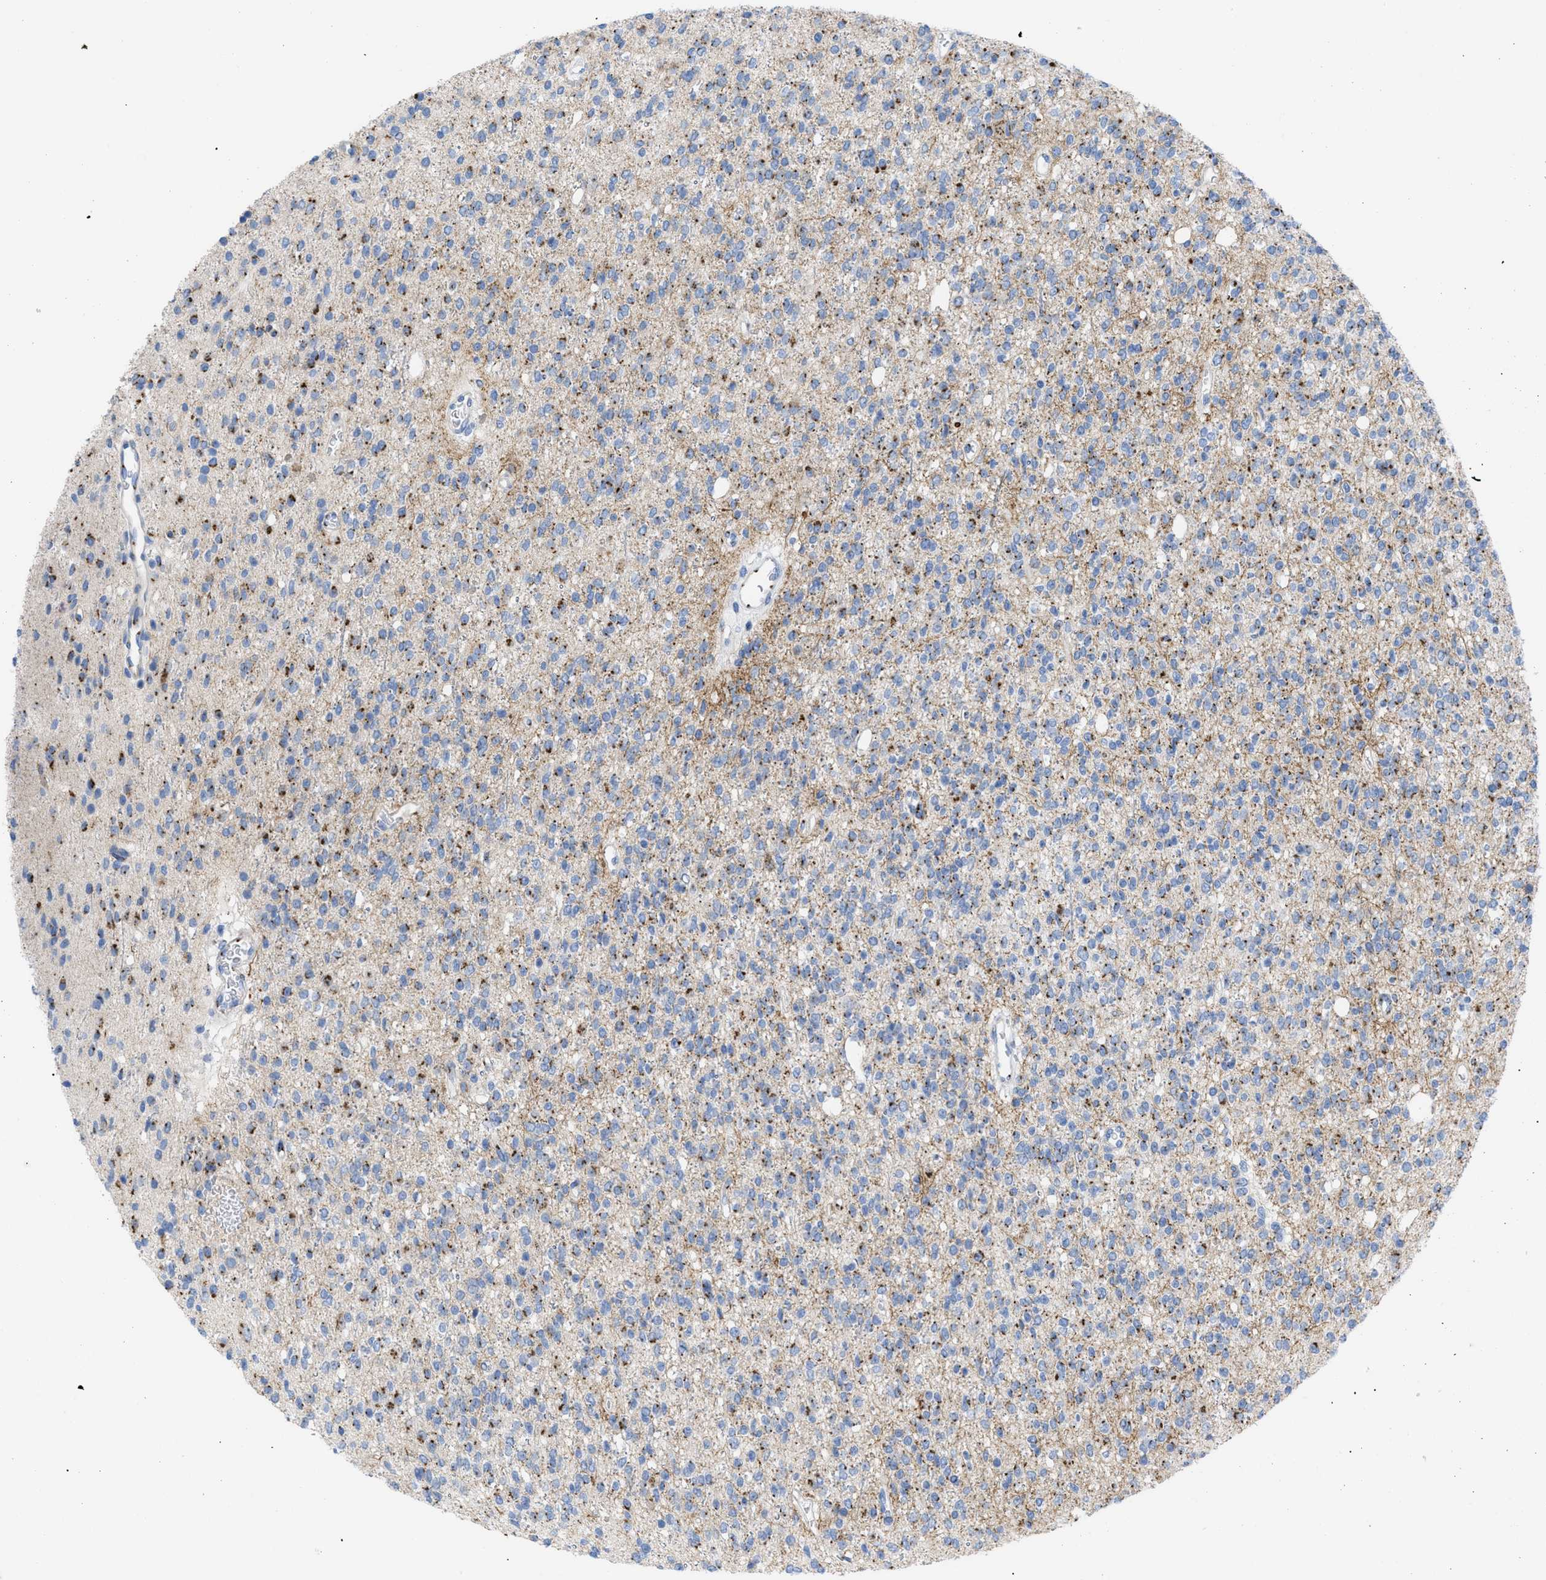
{"staining": {"intensity": "moderate", "quantity": "25%-75%", "location": "cytoplasmic/membranous"}, "tissue": "glioma", "cell_type": "Tumor cells", "image_type": "cancer", "snomed": [{"axis": "morphology", "description": "Glioma, malignant, High grade"}, {"axis": "topography", "description": "Brain"}], "caption": "Tumor cells display medium levels of moderate cytoplasmic/membranous staining in approximately 25%-75% of cells in human glioma. (DAB (3,3'-diaminobenzidine) IHC with brightfield microscopy, high magnification).", "gene": "TMEM17", "patient": {"sex": "male", "age": 34}}